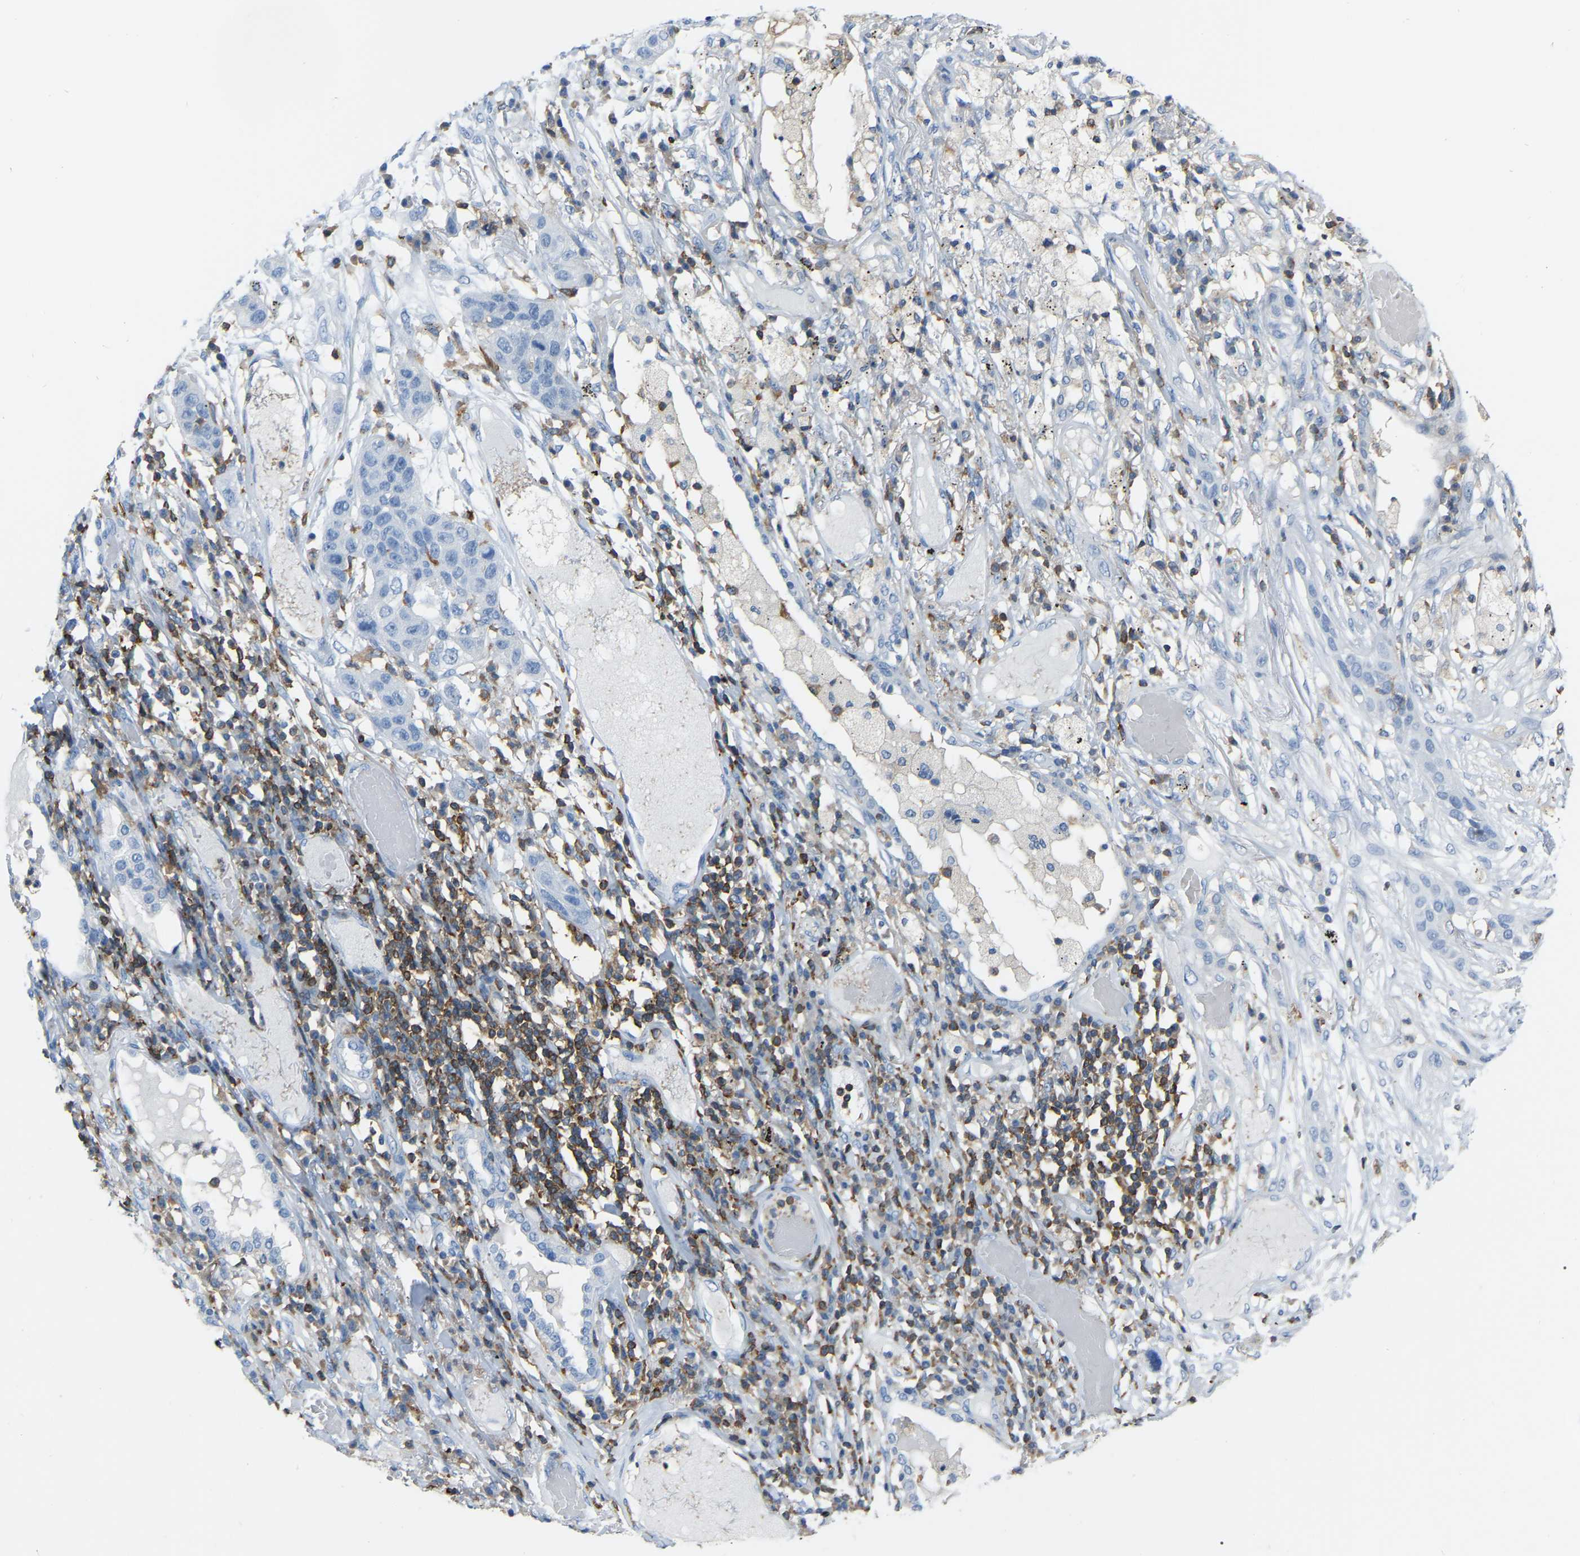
{"staining": {"intensity": "negative", "quantity": "none", "location": "none"}, "tissue": "lung cancer", "cell_type": "Tumor cells", "image_type": "cancer", "snomed": [{"axis": "morphology", "description": "Squamous cell carcinoma, NOS"}, {"axis": "topography", "description": "Lung"}], "caption": "Immunohistochemistry image of neoplastic tissue: lung cancer (squamous cell carcinoma) stained with DAB reveals no significant protein positivity in tumor cells.", "gene": "ARHGAP45", "patient": {"sex": "male", "age": 71}}